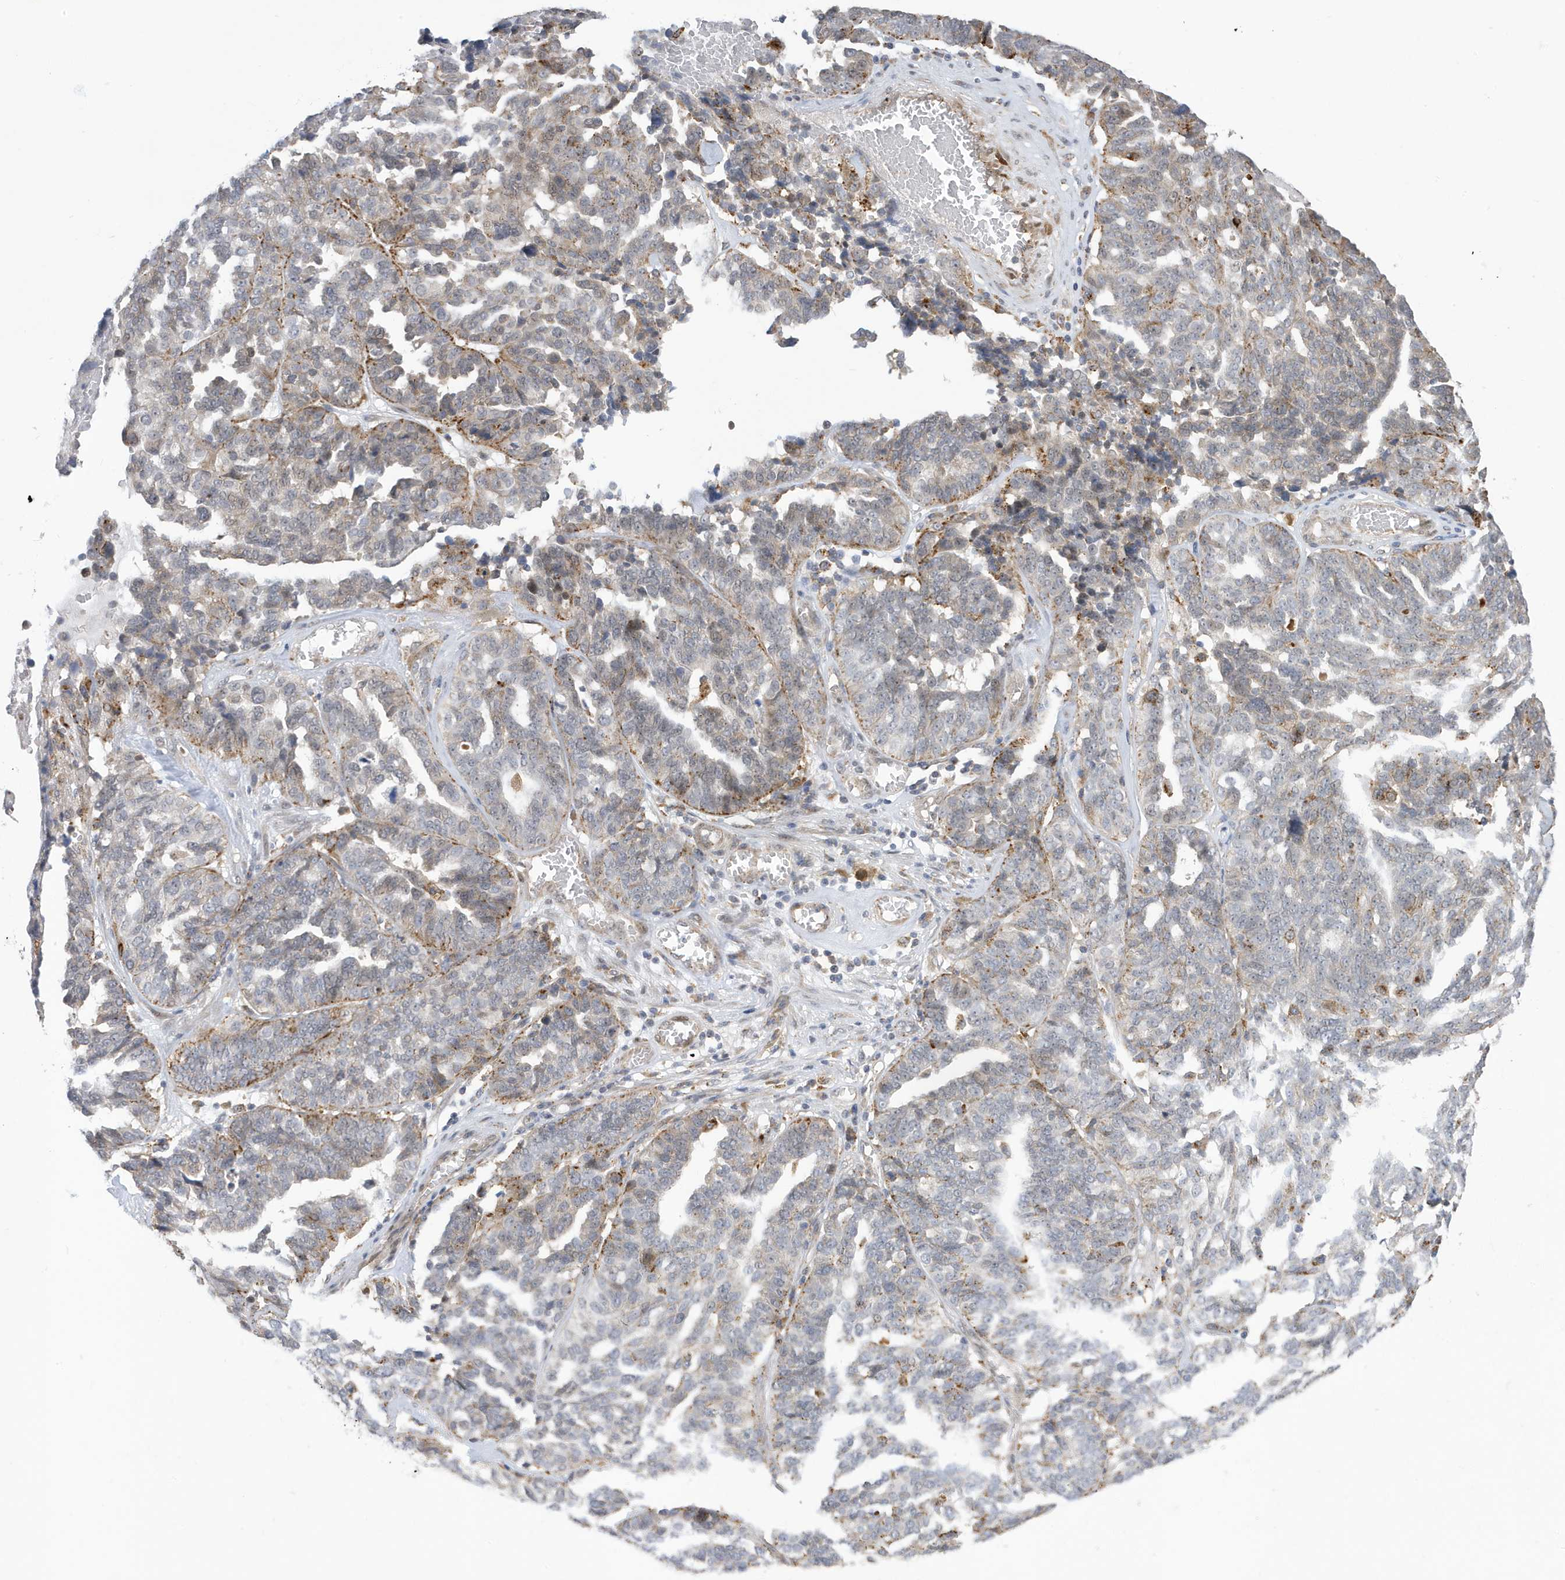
{"staining": {"intensity": "moderate", "quantity": "<25%", "location": "cytoplasmic/membranous"}, "tissue": "ovarian cancer", "cell_type": "Tumor cells", "image_type": "cancer", "snomed": [{"axis": "morphology", "description": "Cystadenocarcinoma, serous, NOS"}, {"axis": "topography", "description": "Ovary"}], "caption": "IHC micrograph of neoplastic tissue: ovarian cancer (serous cystadenocarcinoma) stained using immunohistochemistry (IHC) displays low levels of moderate protein expression localized specifically in the cytoplasmic/membranous of tumor cells, appearing as a cytoplasmic/membranous brown color.", "gene": "ZNF507", "patient": {"sex": "female", "age": 59}}